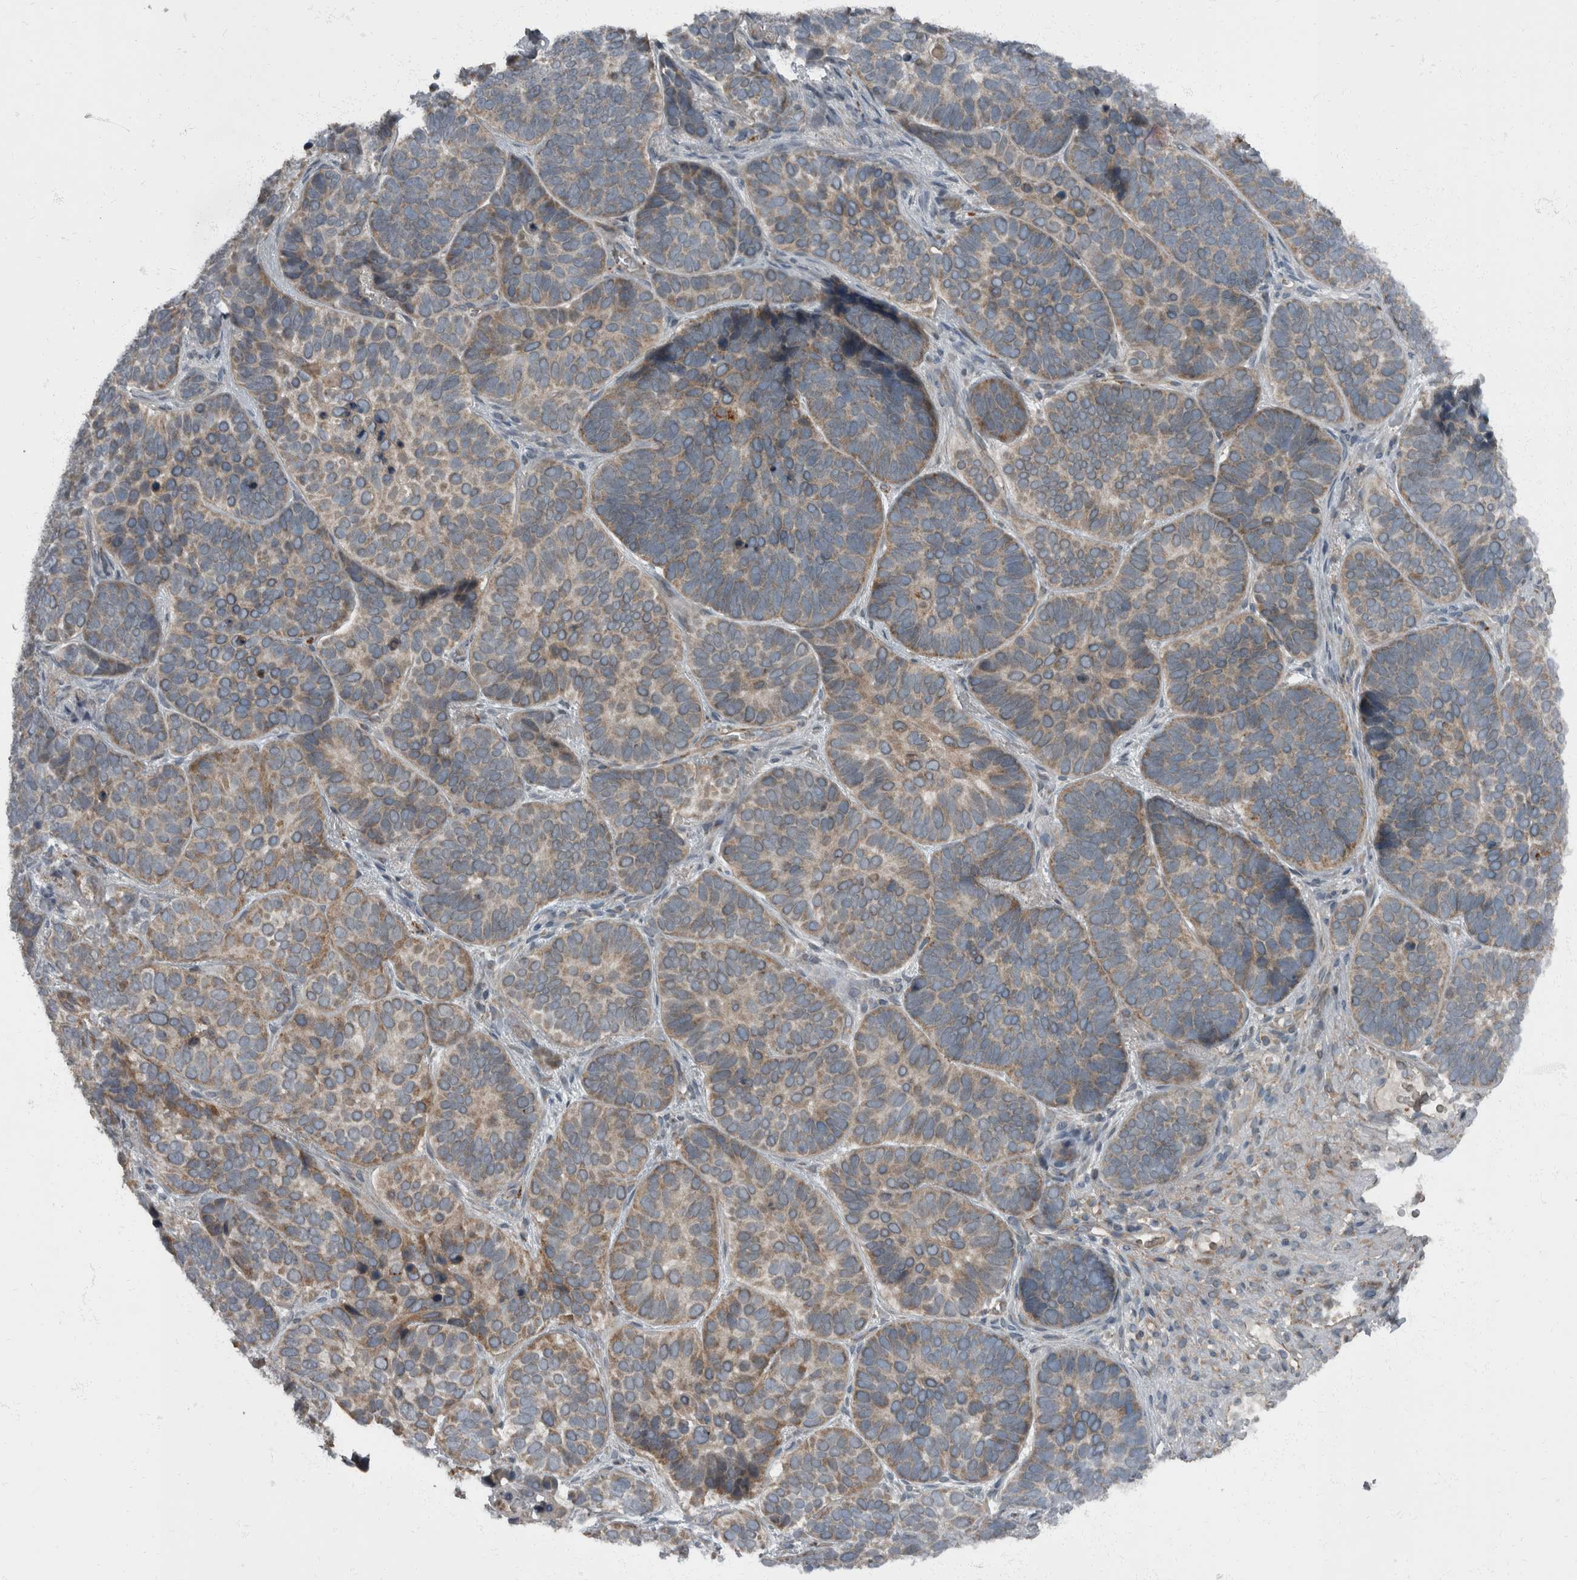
{"staining": {"intensity": "weak", "quantity": "25%-75%", "location": "cytoplasmic/membranous"}, "tissue": "skin cancer", "cell_type": "Tumor cells", "image_type": "cancer", "snomed": [{"axis": "morphology", "description": "Basal cell carcinoma"}, {"axis": "topography", "description": "Skin"}], "caption": "IHC photomicrograph of neoplastic tissue: human basal cell carcinoma (skin) stained using immunohistochemistry (IHC) demonstrates low levels of weak protein expression localized specifically in the cytoplasmic/membranous of tumor cells, appearing as a cytoplasmic/membranous brown color.", "gene": "RABGGTB", "patient": {"sex": "male", "age": 62}}